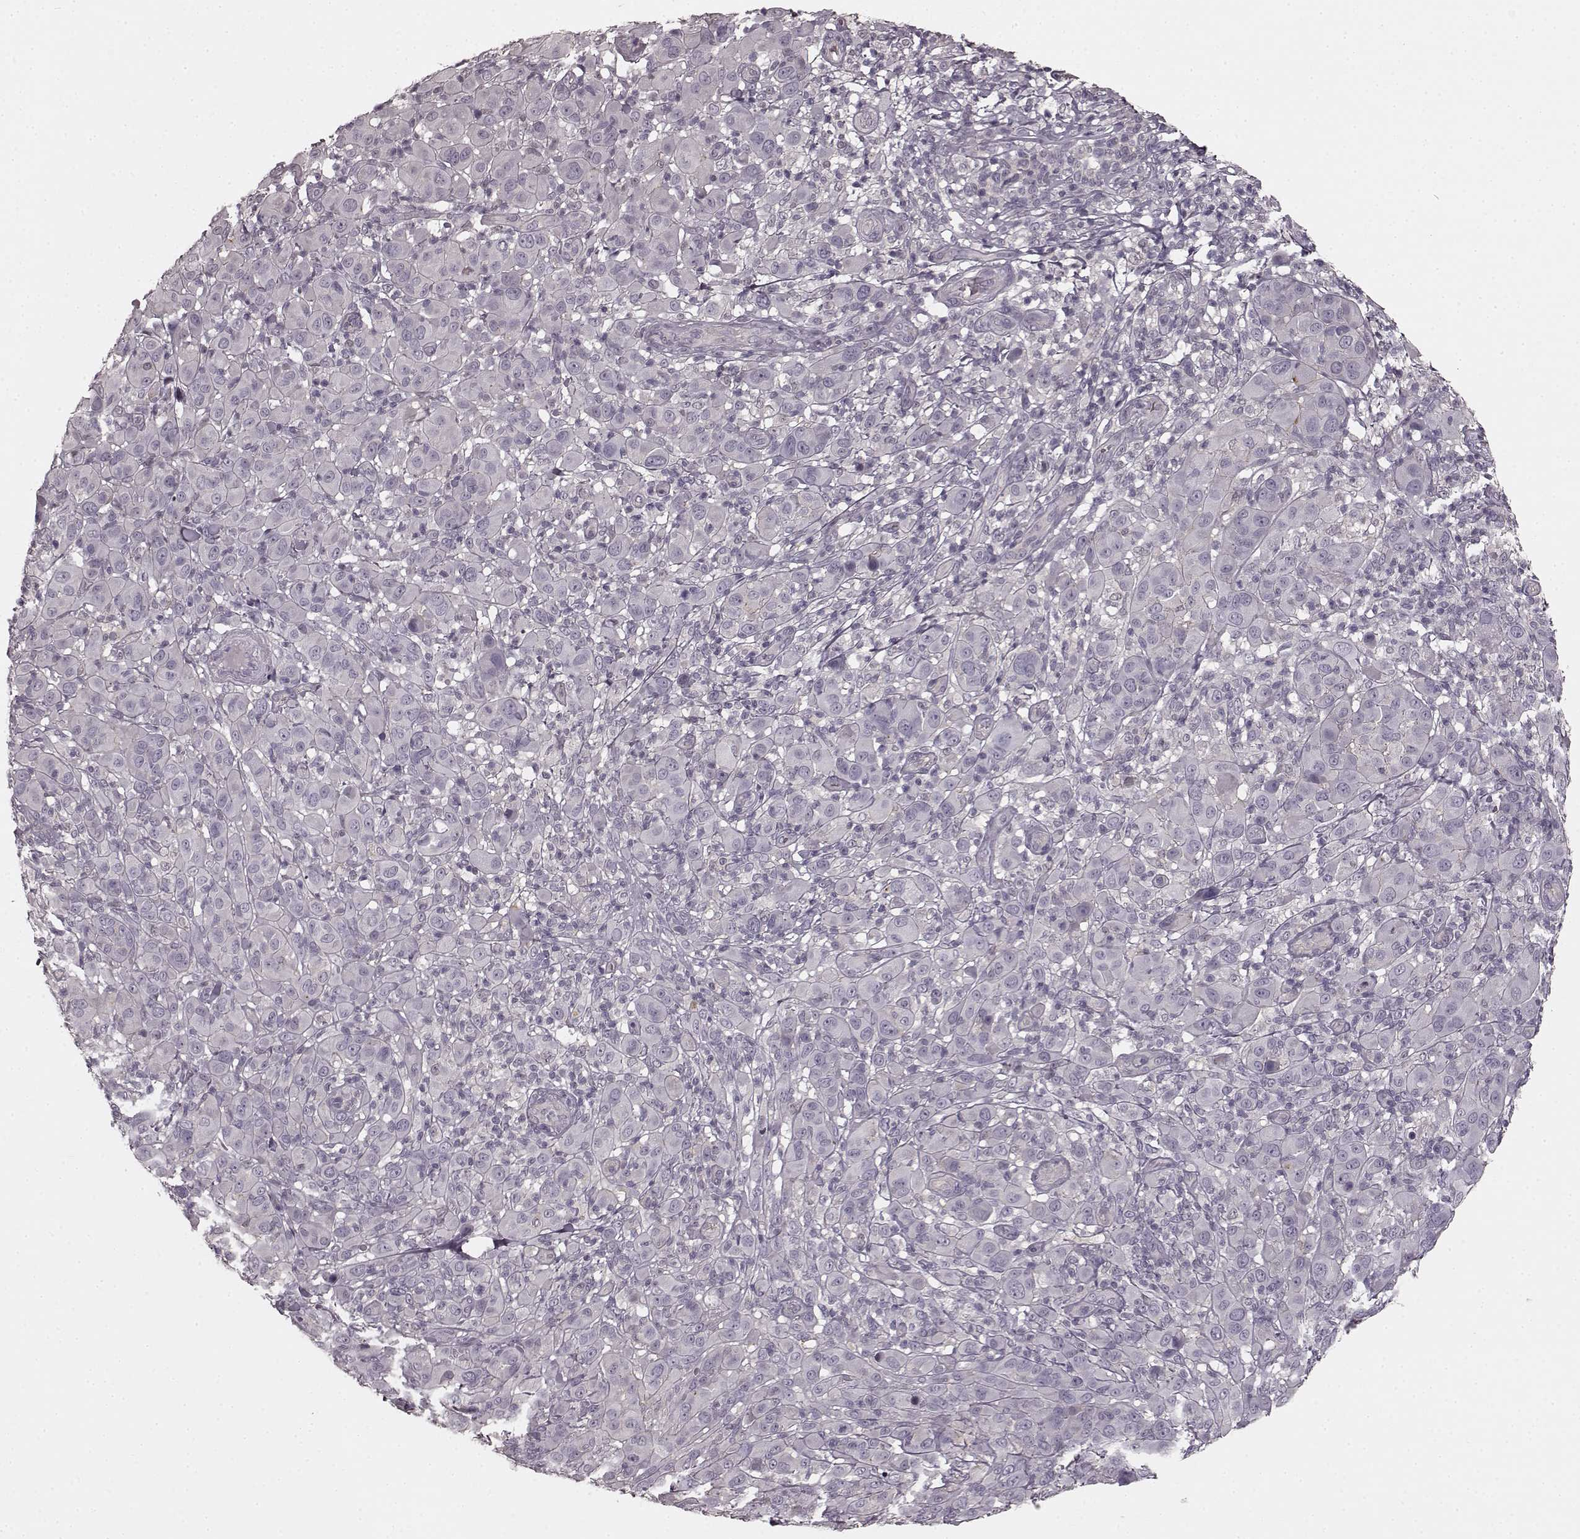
{"staining": {"intensity": "negative", "quantity": "none", "location": "none"}, "tissue": "melanoma", "cell_type": "Tumor cells", "image_type": "cancer", "snomed": [{"axis": "morphology", "description": "Malignant melanoma, NOS"}, {"axis": "topography", "description": "Skin"}], "caption": "The histopathology image exhibits no staining of tumor cells in melanoma.", "gene": "PRKCE", "patient": {"sex": "female", "age": 87}}